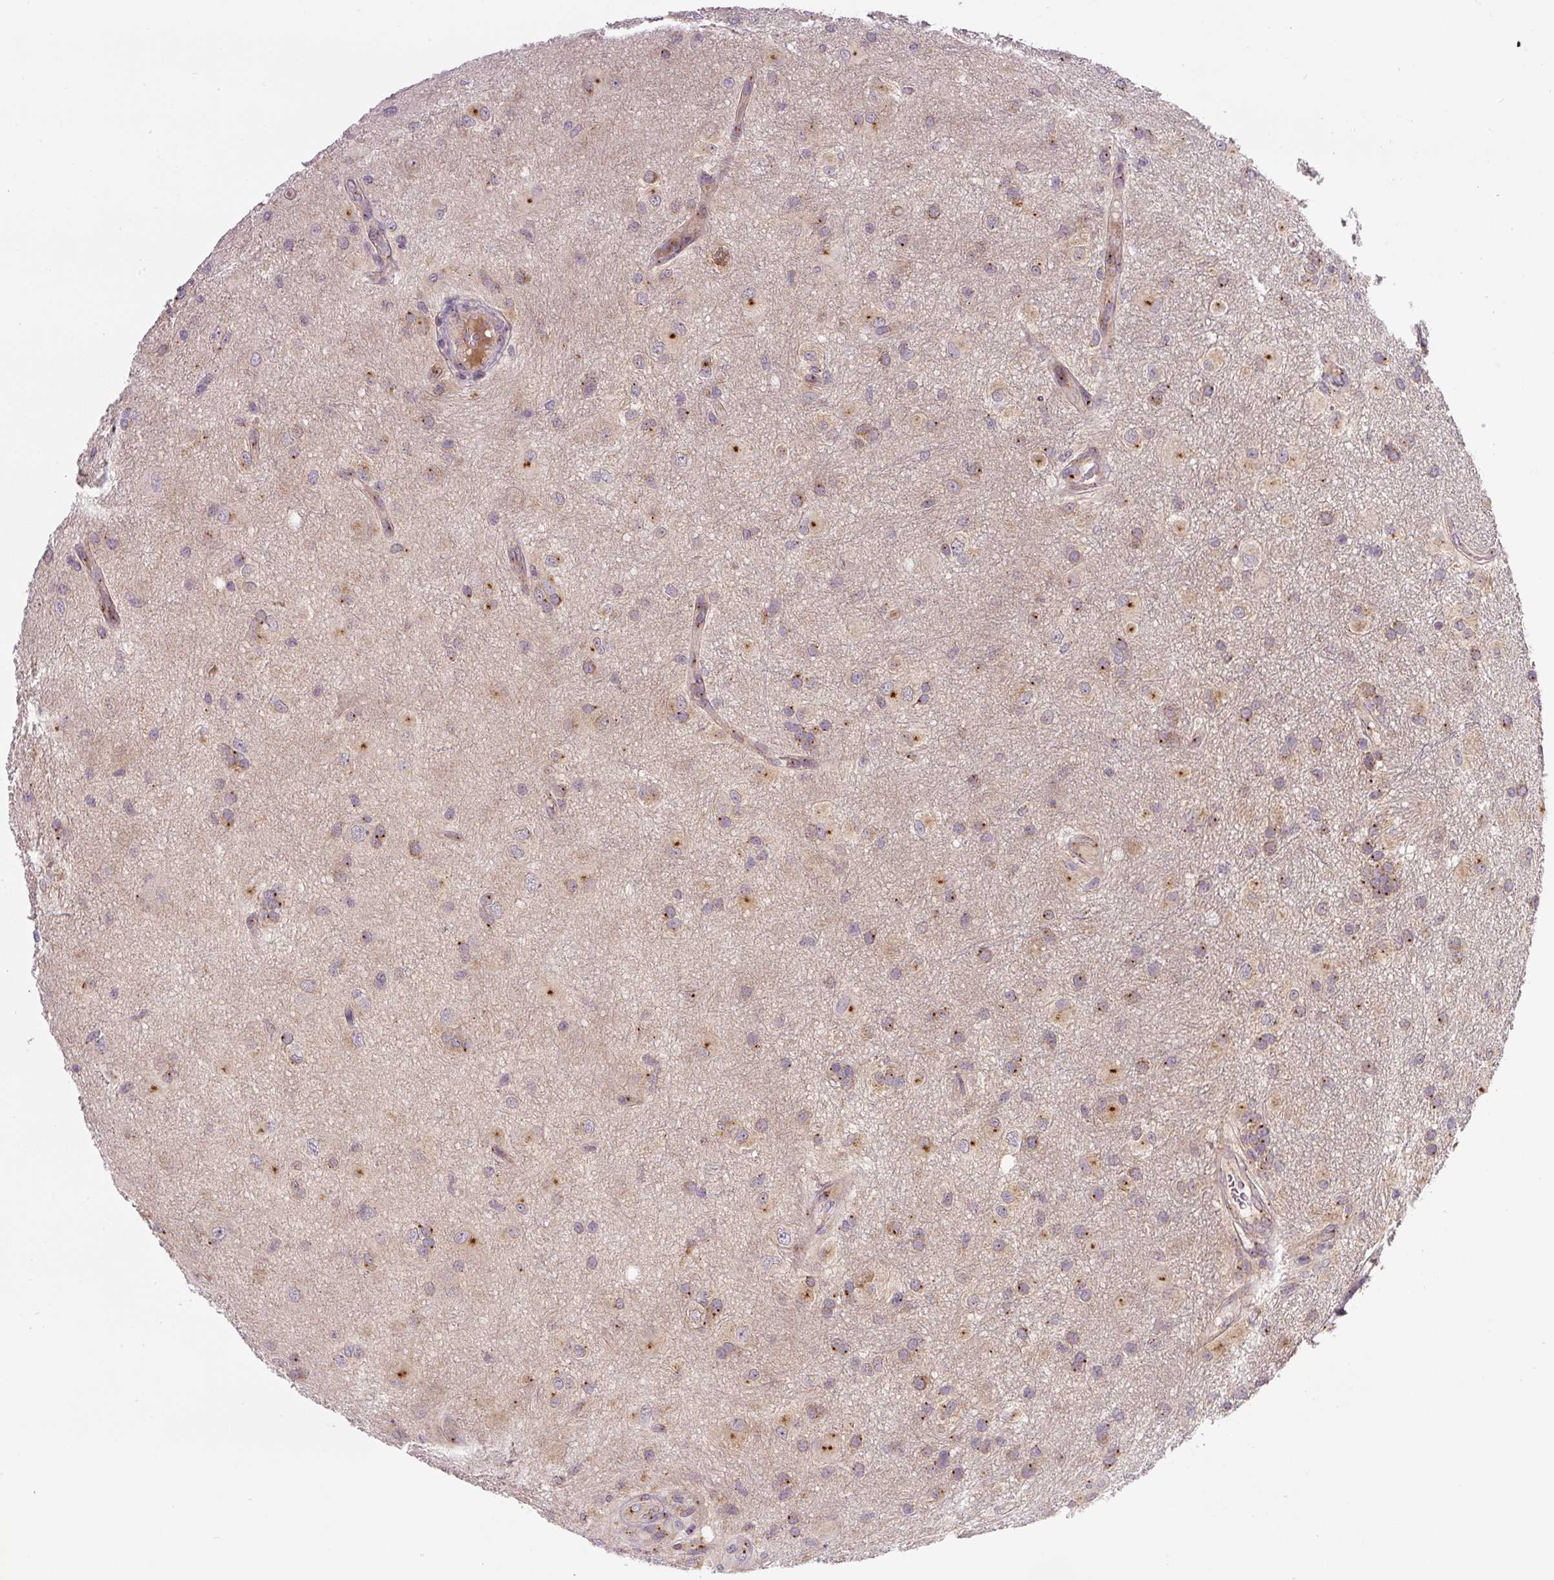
{"staining": {"intensity": "moderate", "quantity": "25%-75%", "location": "cytoplasmic/membranous"}, "tissue": "glioma", "cell_type": "Tumor cells", "image_type": "cancer", "snomed": [{"axis": "morphology", "description": "Glioma, malignant, High grade"}, {"axis": "topography", "description": "Brain"}], "caption": "A brown stain highlights moderate cytoplasmic/membranous expression of a protein in human glioma tumor cells.", "gene": "PCM1", "patient": {"sex": "male", "age": 53}}